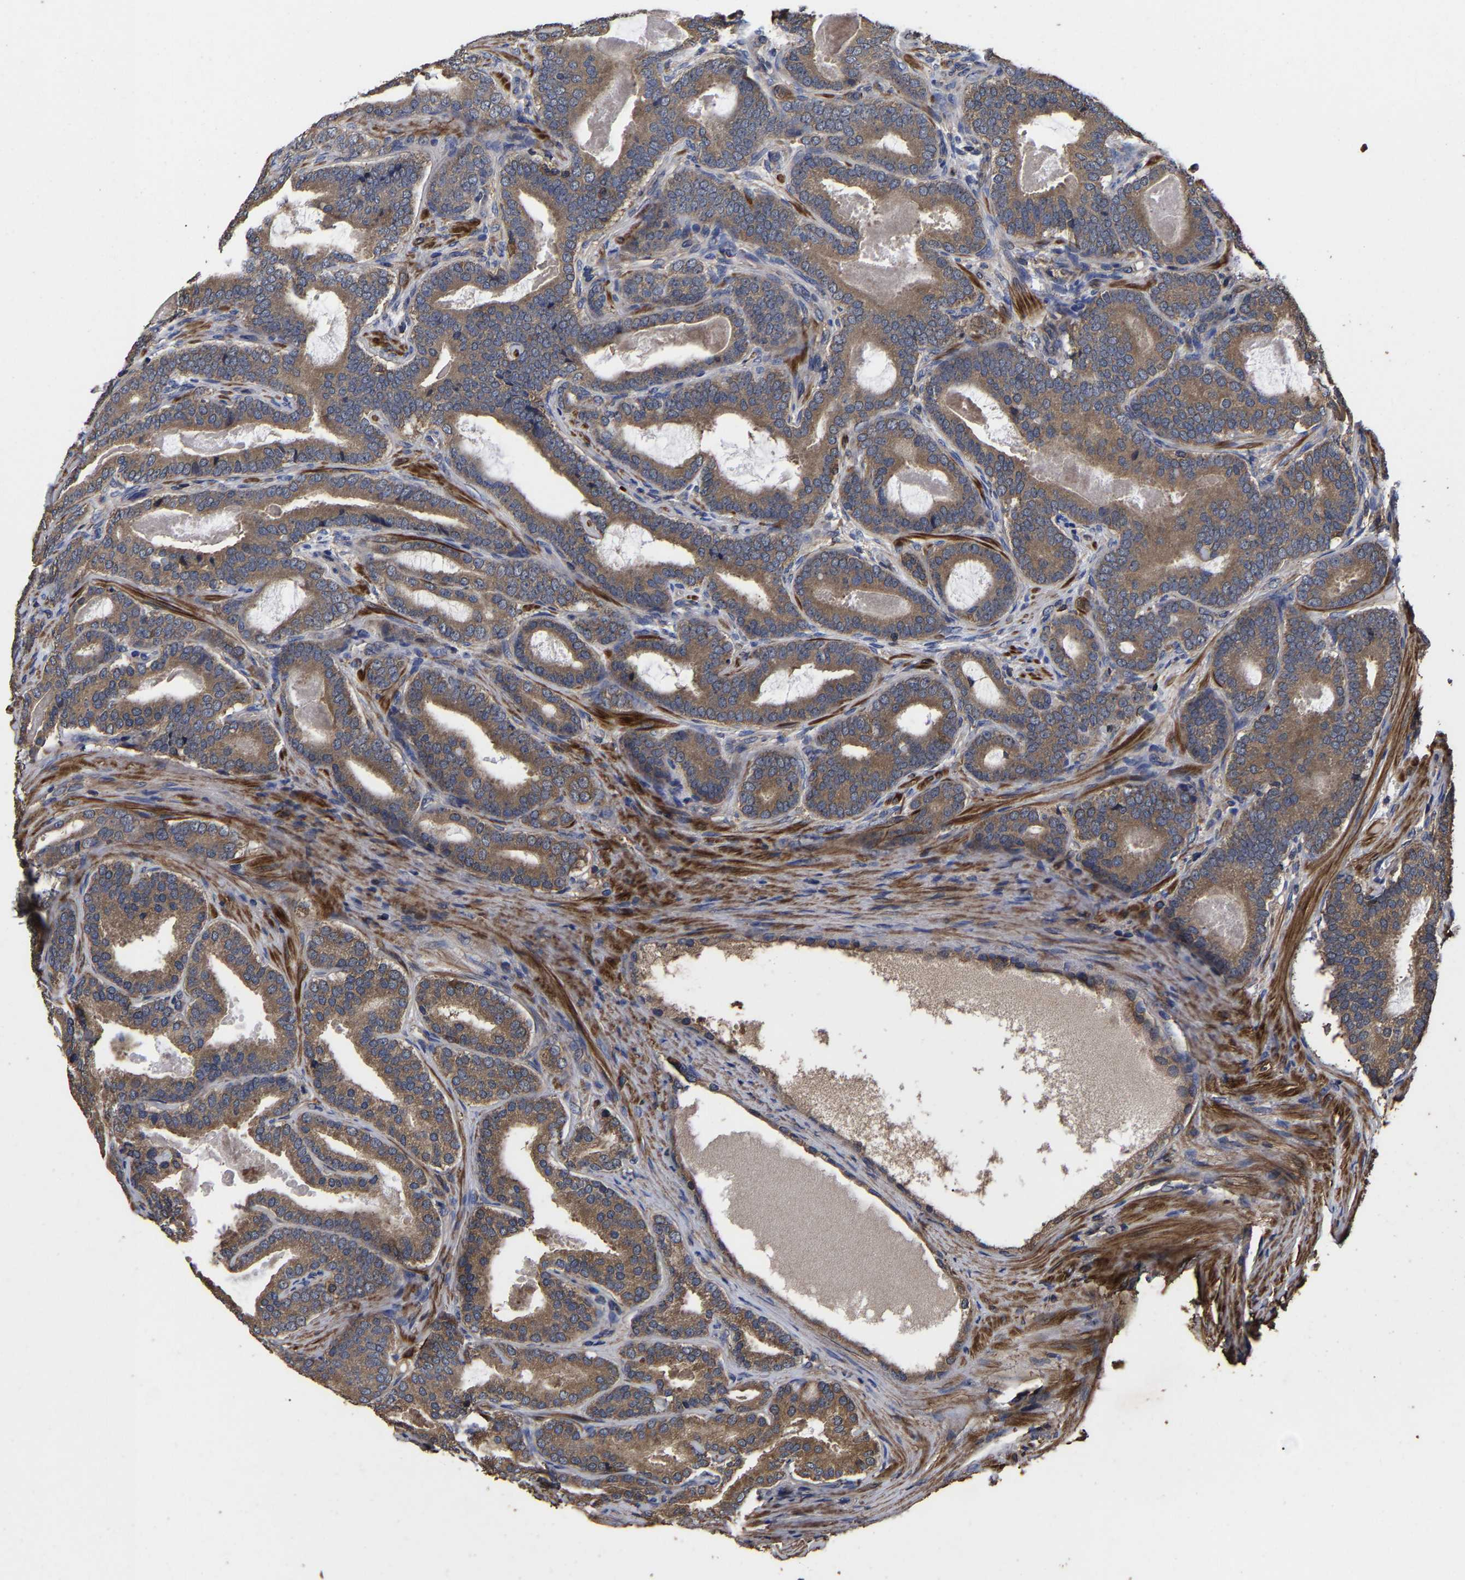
{"staining": {"intensity": "moderate", "quantity": ">75%", "location": "cytoplasmic/membranous"}, "tissue": "prostate cancer", "cell_type": "Tumor cells", "image_type": "cancer", "snomed": [{"axis": "morphology", "description": "Adenocarcinoma, High grade"}, {"axis": "topography", "description": "Prostate"}], "caption": "This micrograph reveals IHC staining of human adenocarcinoma (high-grade) (prostate), with medium moderate cytoplasmic/membranous staining in approximately >75% of tumor cells.", "gene": "ITCH", "patient": {"sex": "male", "age": 60}}